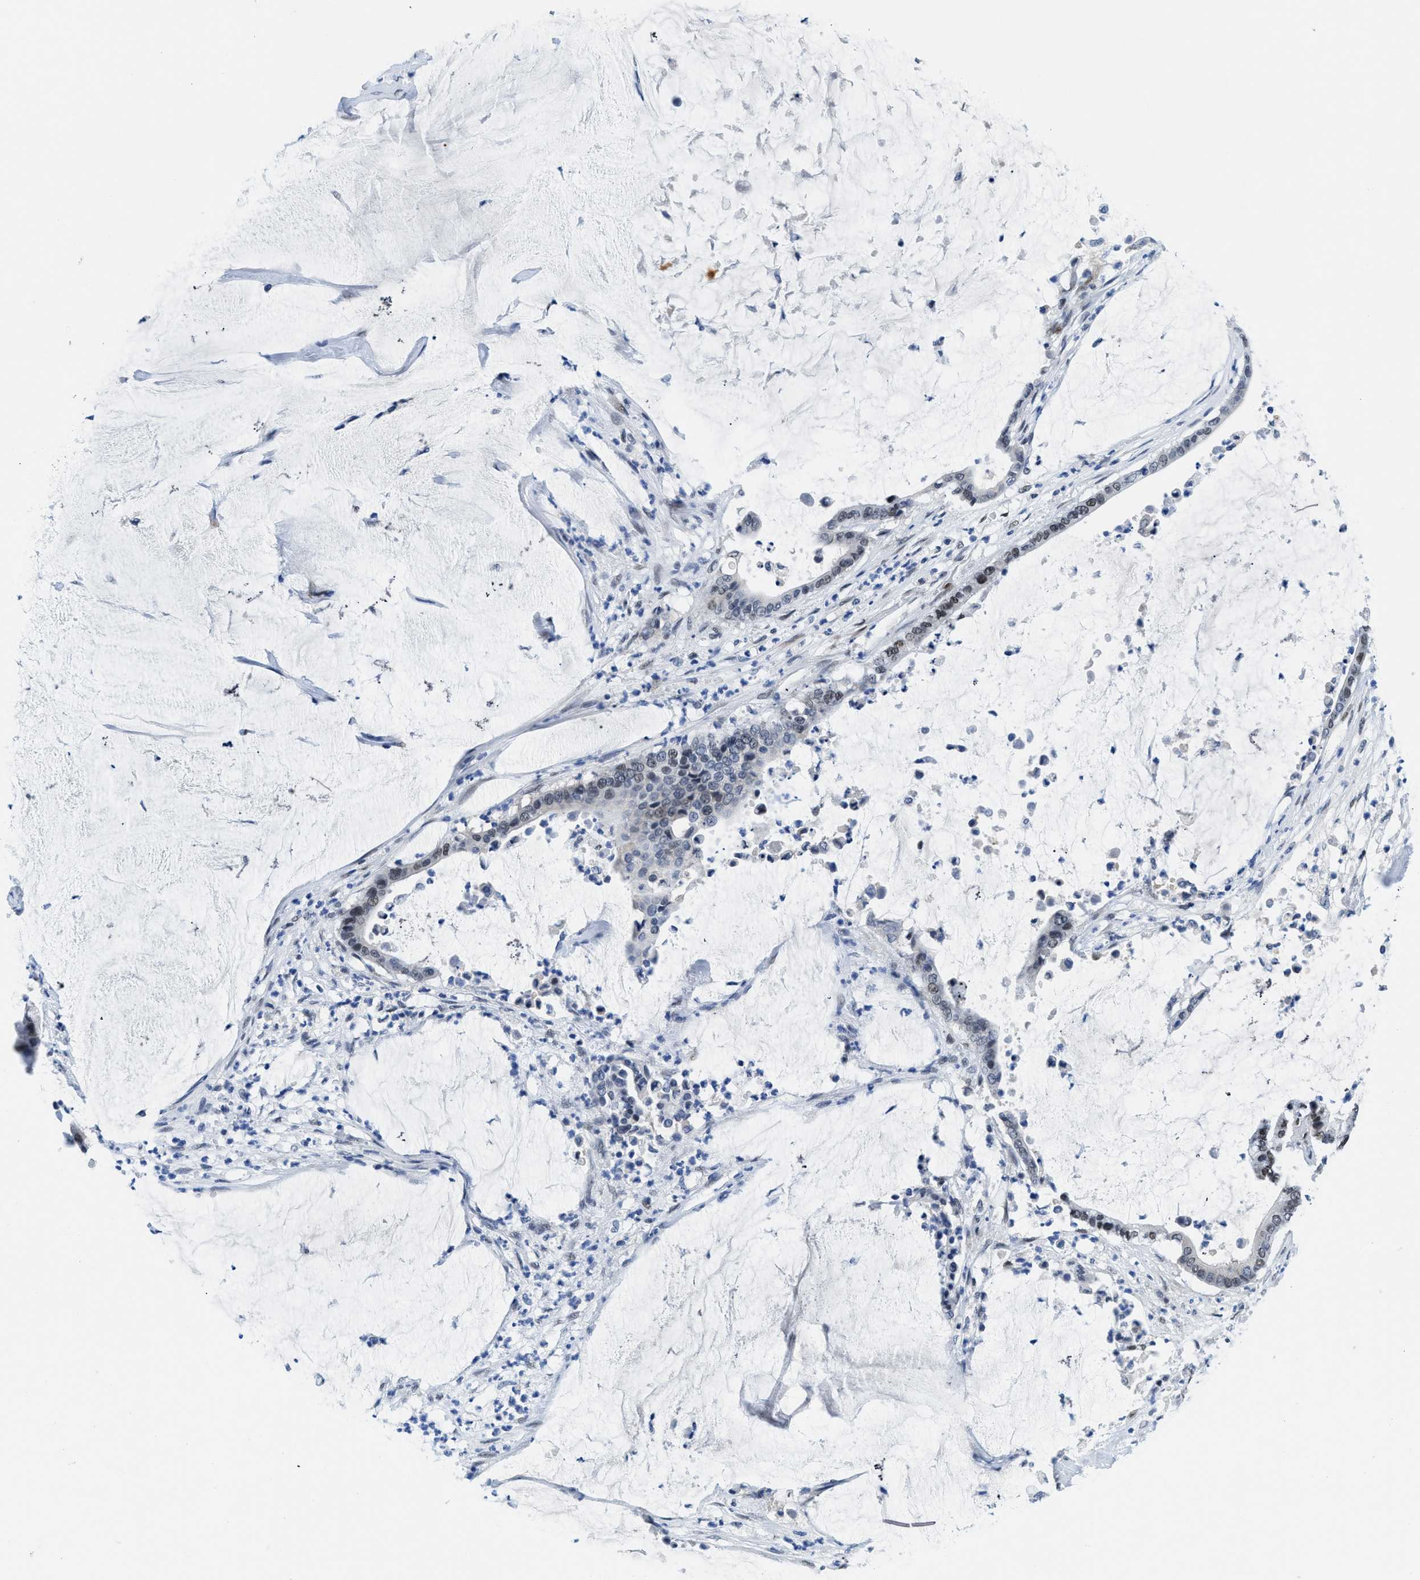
{"staining": {"intensity": "moderate", "quantity": "<25%", "location": "nuclear"}, "tissue": "pancreatic cancer", "cell_type": "Tumor cells", "image_type": "cancer", "snomed": [{"axis": "morphology", "description": "Adenocarcinoma, NOS"}, {"axis": "topography", "description": "Pancreas"}], "caption": "Immunohistochemistry photomicrograph of adenocarcinoma (pancreatic) stained for a protein (brown), which displays low levels of moderate nuclear positivity in about <25% of tumor cells.", "gene": "SMARCAD1", "patient": {"sex": "male", "age": 41}}